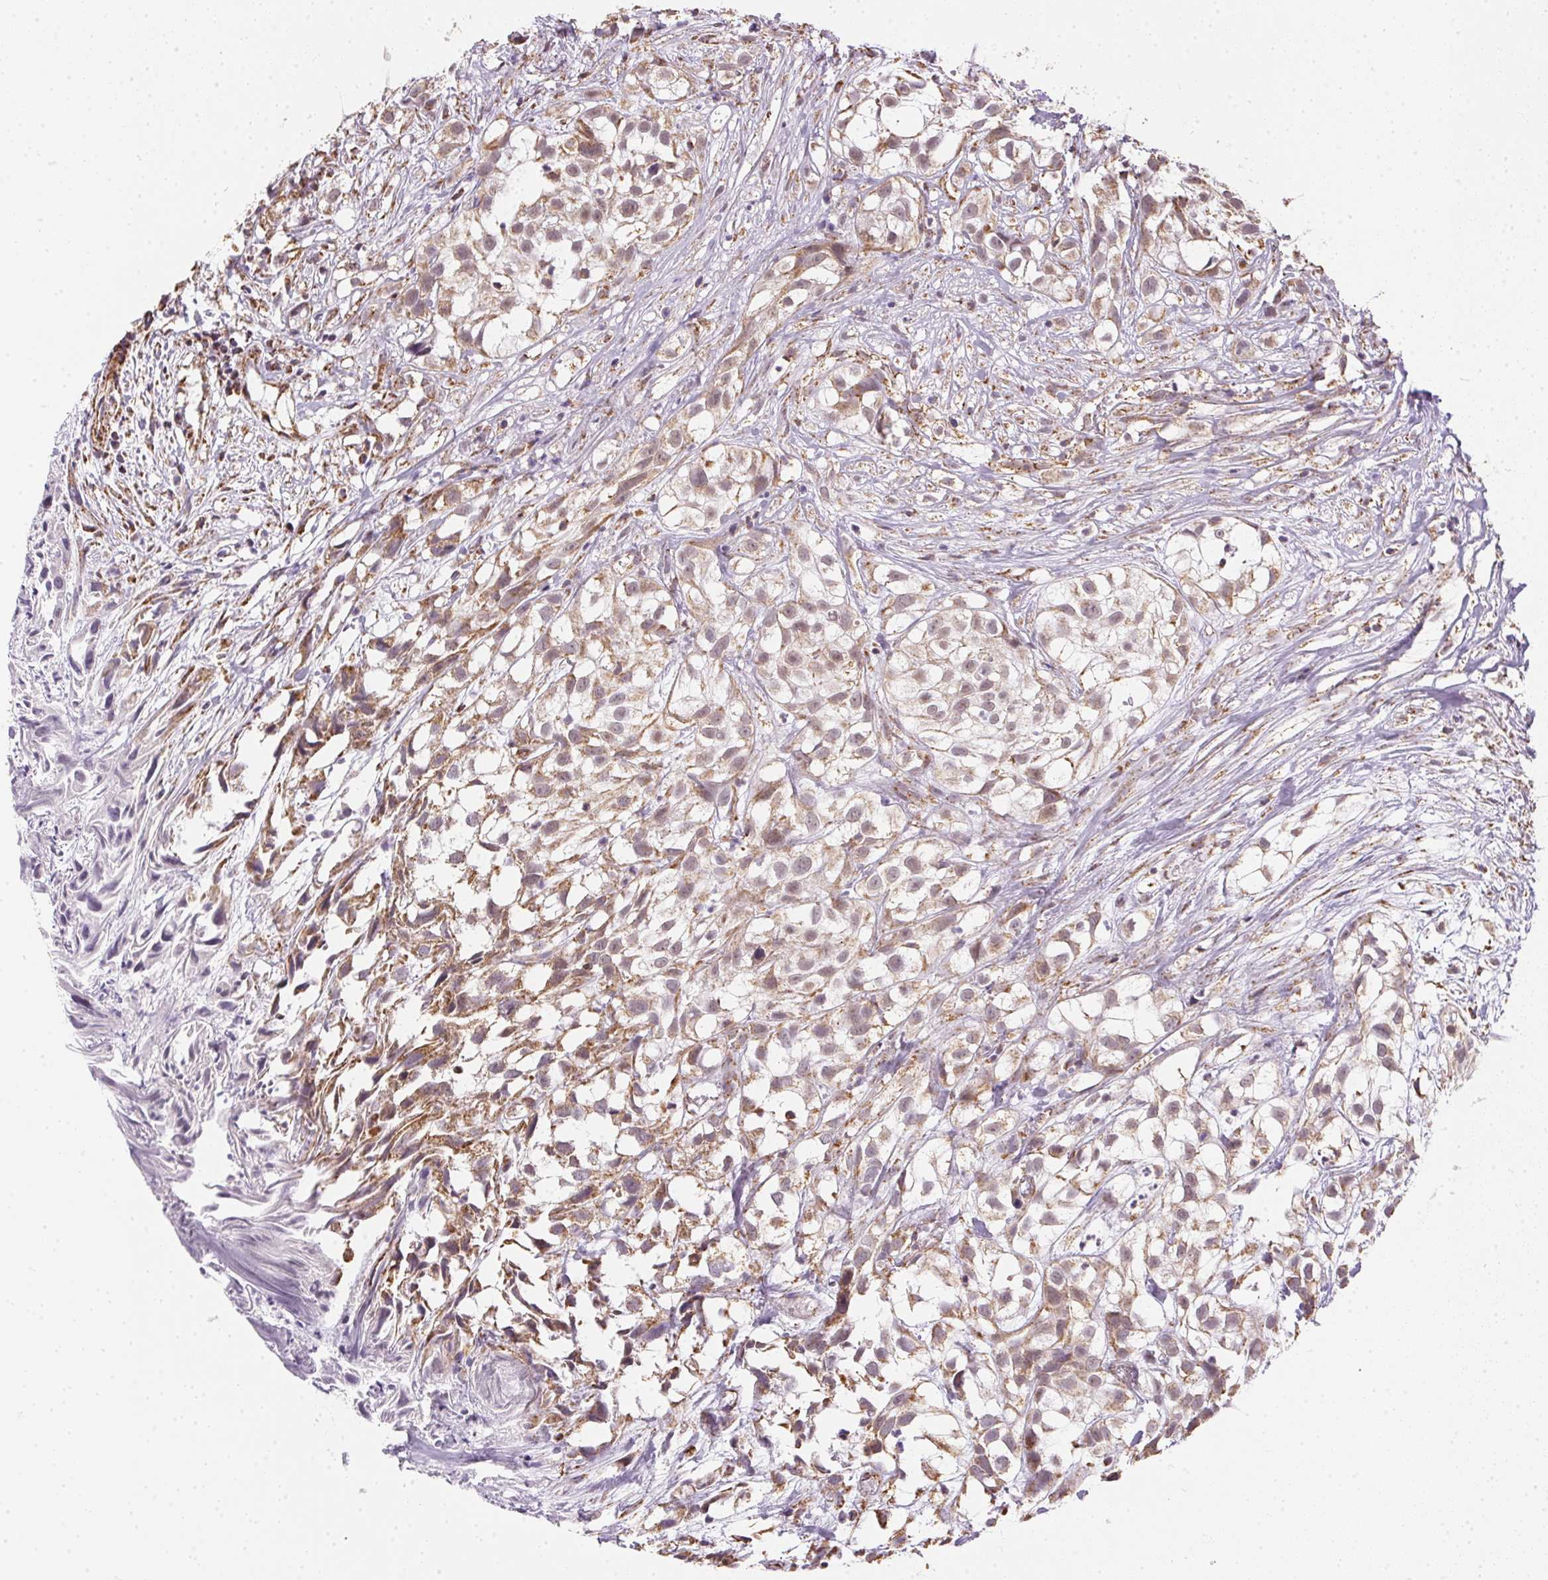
{"staining": {"intensity": "moderate", "quantity": ">75%", "location": "cytoplasmic/membranous"}, "tissue": "urothelial cancer", "cell_type": "Tumor cells", "image_type": "cancer", "snomed": [{"axis": "morphology", "description": "Urothelial carcinoma, High grade"}, {"axis": "topography", "description": "Urinary bladder"}], "caption": "A medium amount of moderate cytoplasmic/membranous positivity is identified in approximately >75% of tumor cells in urothelial cancer tissue. (brown staining indicates protein expression, while blue staining denotes nuclei).", "gene": "MAPK11", "patient": {"sex": "male", "age": 56}}